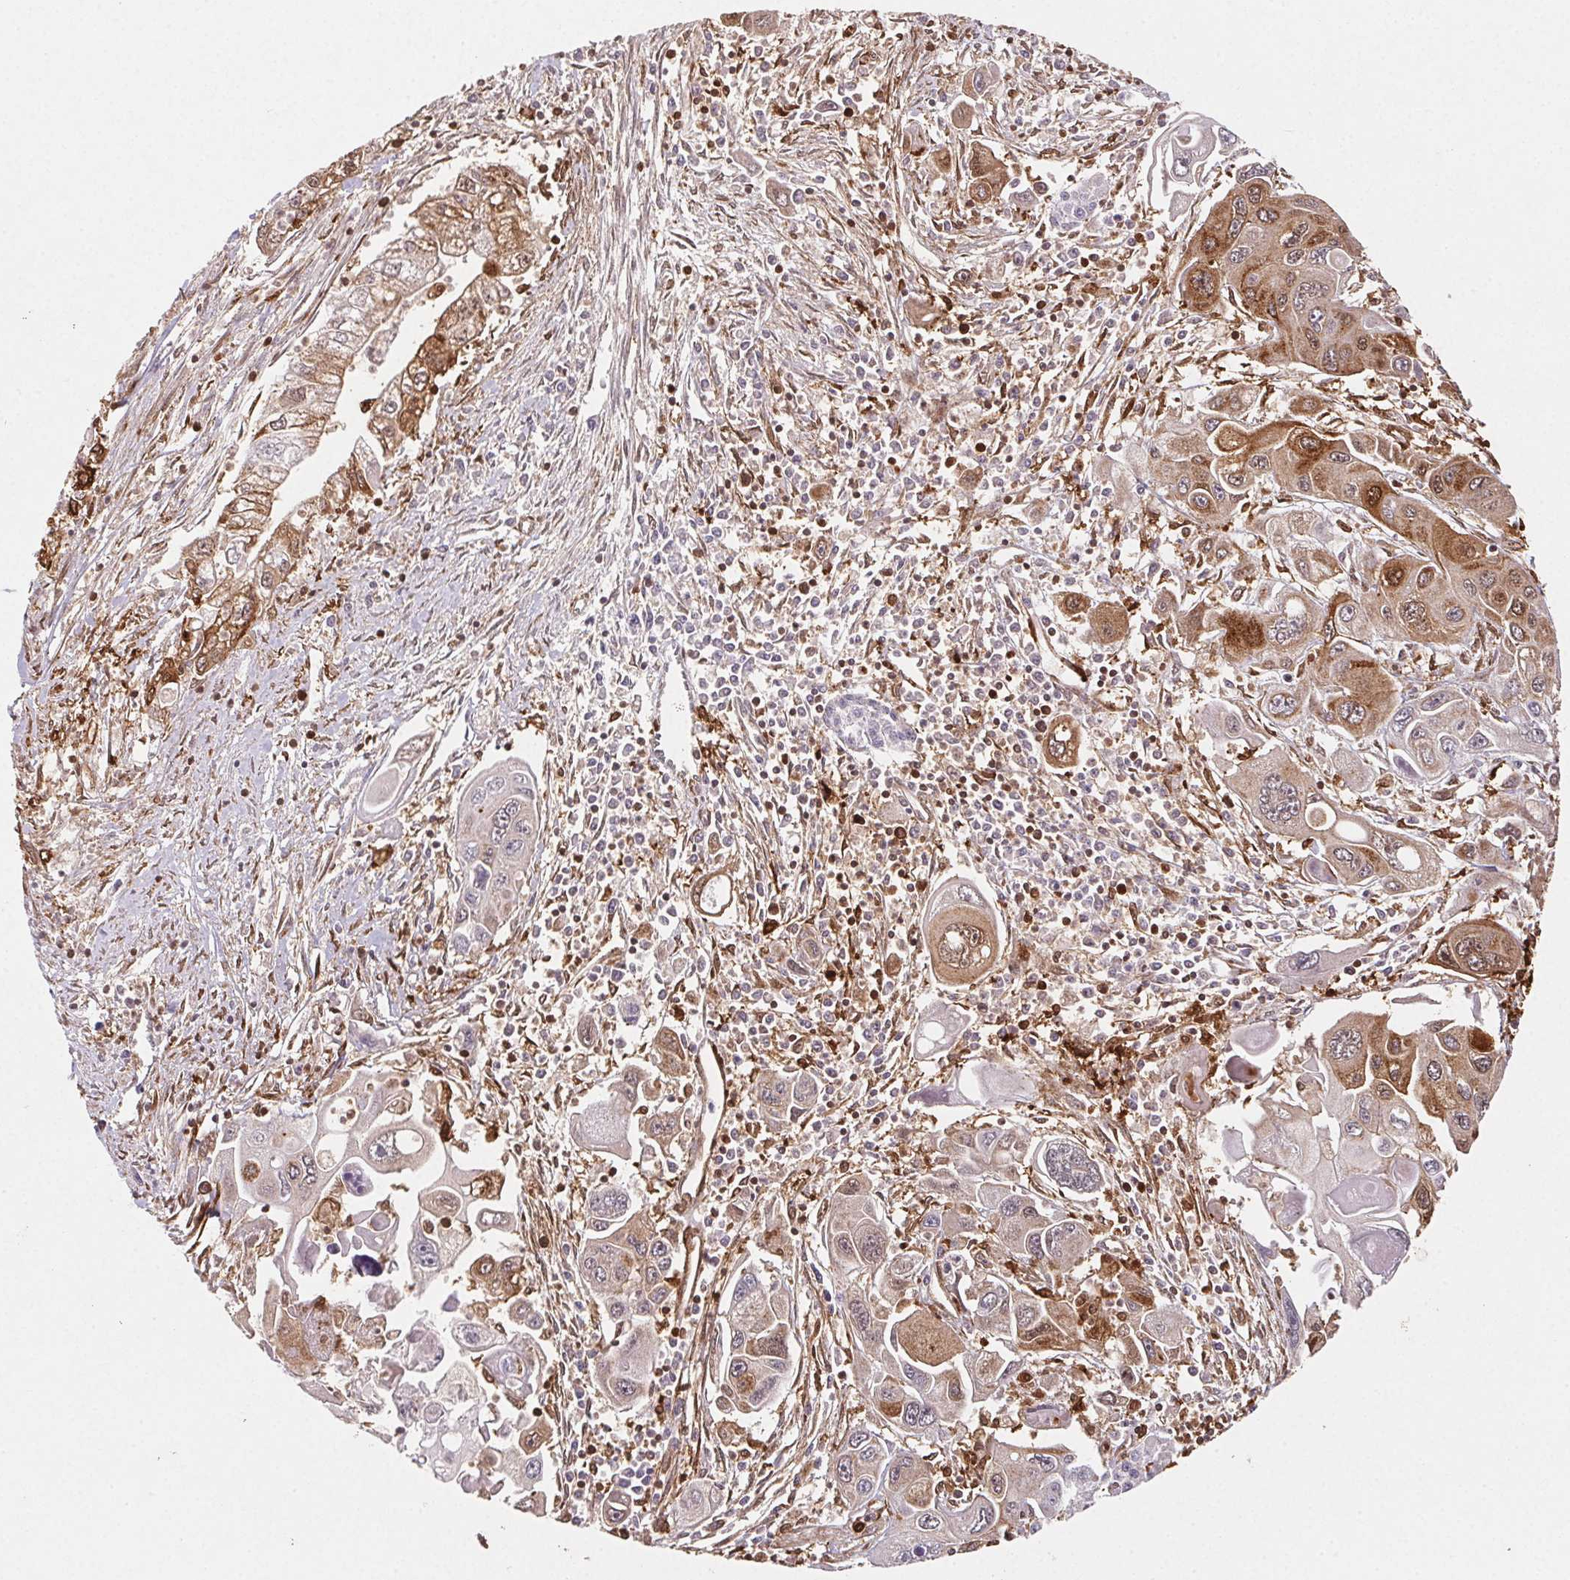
{"staining": {"intensity": "moderate", "quantity": "25%-75%", "location": "cytoplasmic/membranous"}, "tissue": "pancreatic cancer", "cell_type": "Tumor cells", "image_type": "cancer", "snomed": [{"axis": "morphology", "description": "Adenocarcinoma, NOS"}, {"axis": "topography", "description": "Pancreas"}], "caption": "High-power microscopy captured an immunohistochemistry (IHC) histopathology image of pancreatic adenocarcinoma, revealing moderate cytoplasmic/membranous expression in about 25%-75% of tumor cells. (DAB = brown stain, brightfield microscopy at high magnification).", "gene": "GBP1", "patient": {"sex": "male", "age": 70}}